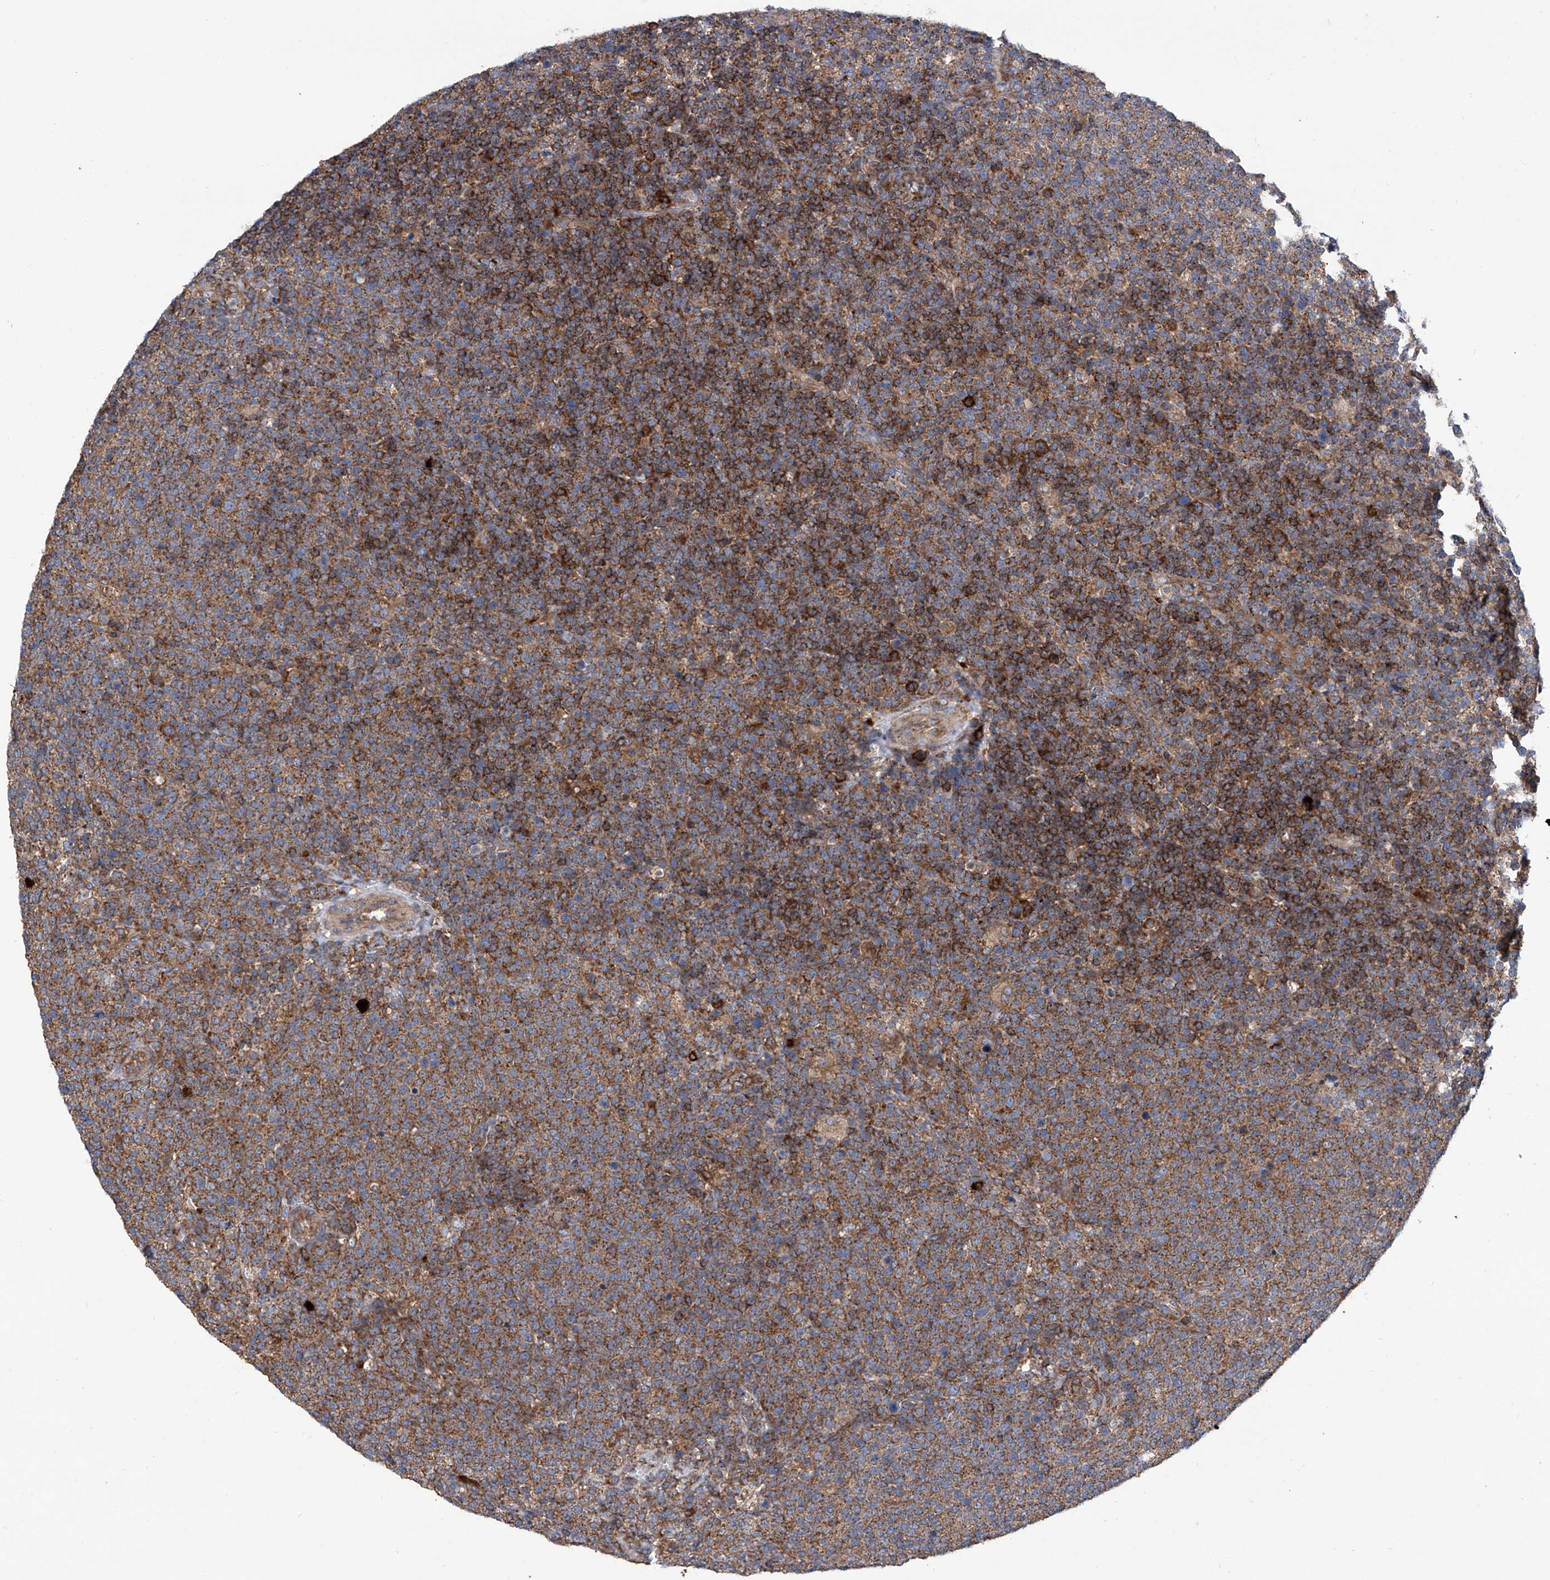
{"staining": {"intensity": "moderate", "quantity": ">75%", "location": "cytoplasmic/membranous"}, "tissue": "lymphoma", "cell_type": "Tumor cells", "image_type": "cancer", "snomed": [{"axis": "morphology", "description": "Malignant lymphoma, non-Hodgkin's type, High grade"}, {"axis": "topography", "description": "Lymph node"}], "caption": "Lymphoma stained with DAB (3,3'-diaminobenzidine) immunohistochemistry reveals medium levels of moderate cytoplasmic/membranous staining in about >75% of tumor cells.", "gene": "SENP2", "patient": {"sex": "male", "age": 61}}